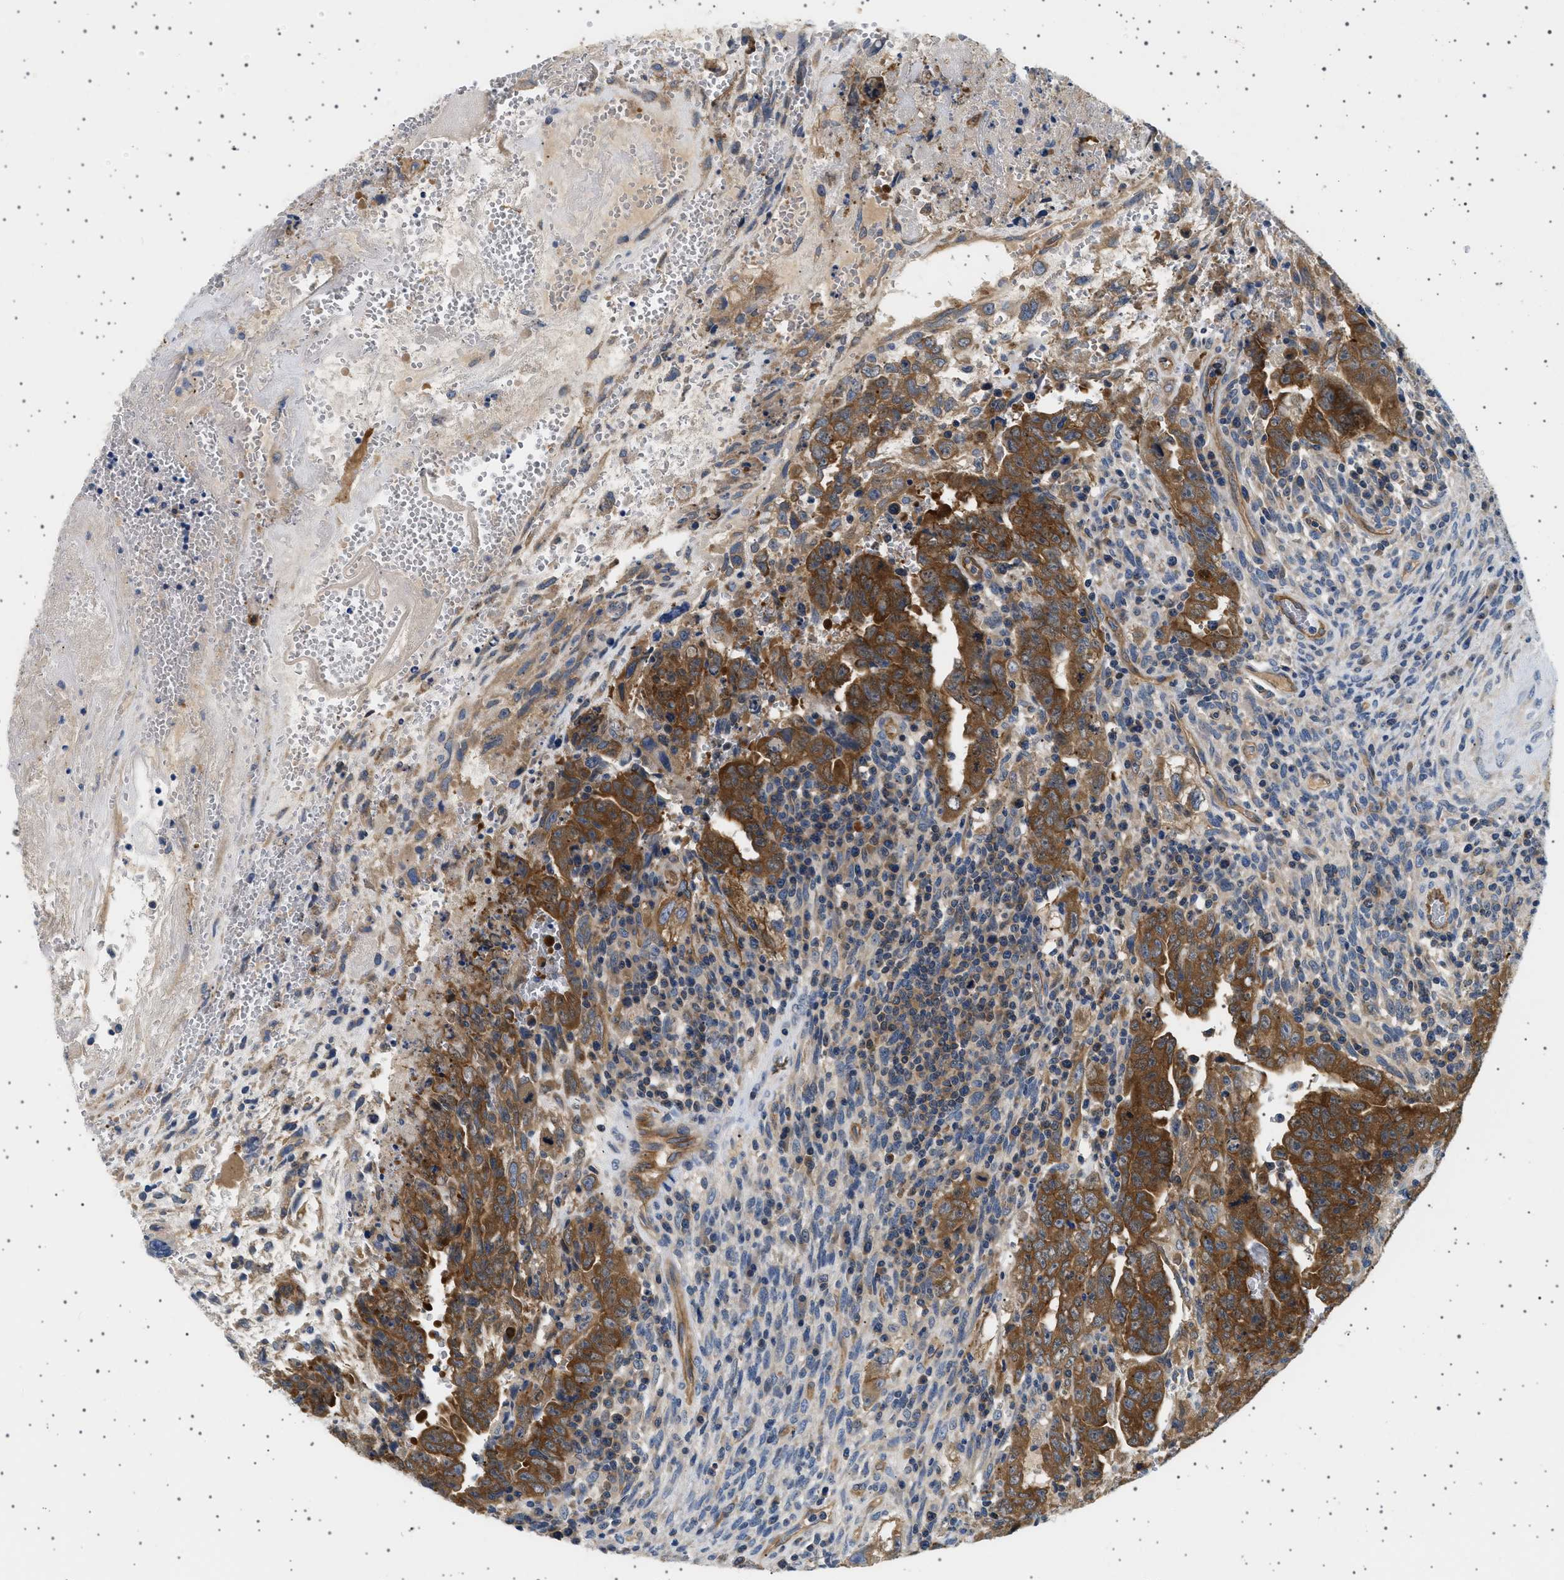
{"staining": {"intensity": "strong", "quantity": ">75%", "location": "cytoplasmic/membranous"}, "tissue": "testis cancer", "cell_type": "Tumor cells", "image_type": "cancer", "snomed": [{"axis": "morphology", "description": "Carcinoma, Embryonal, NOS"}, {"axis": "topography", "description": "Testis"}], "caption": "A high amount of strong cytoplasmic/membranous staining is present in approximately >75% of tumor cells in testis cancer (embryonal carcinoma) tissue.", "gene": "PLPP6", "patient": {"sex": "male", "age": 28}}